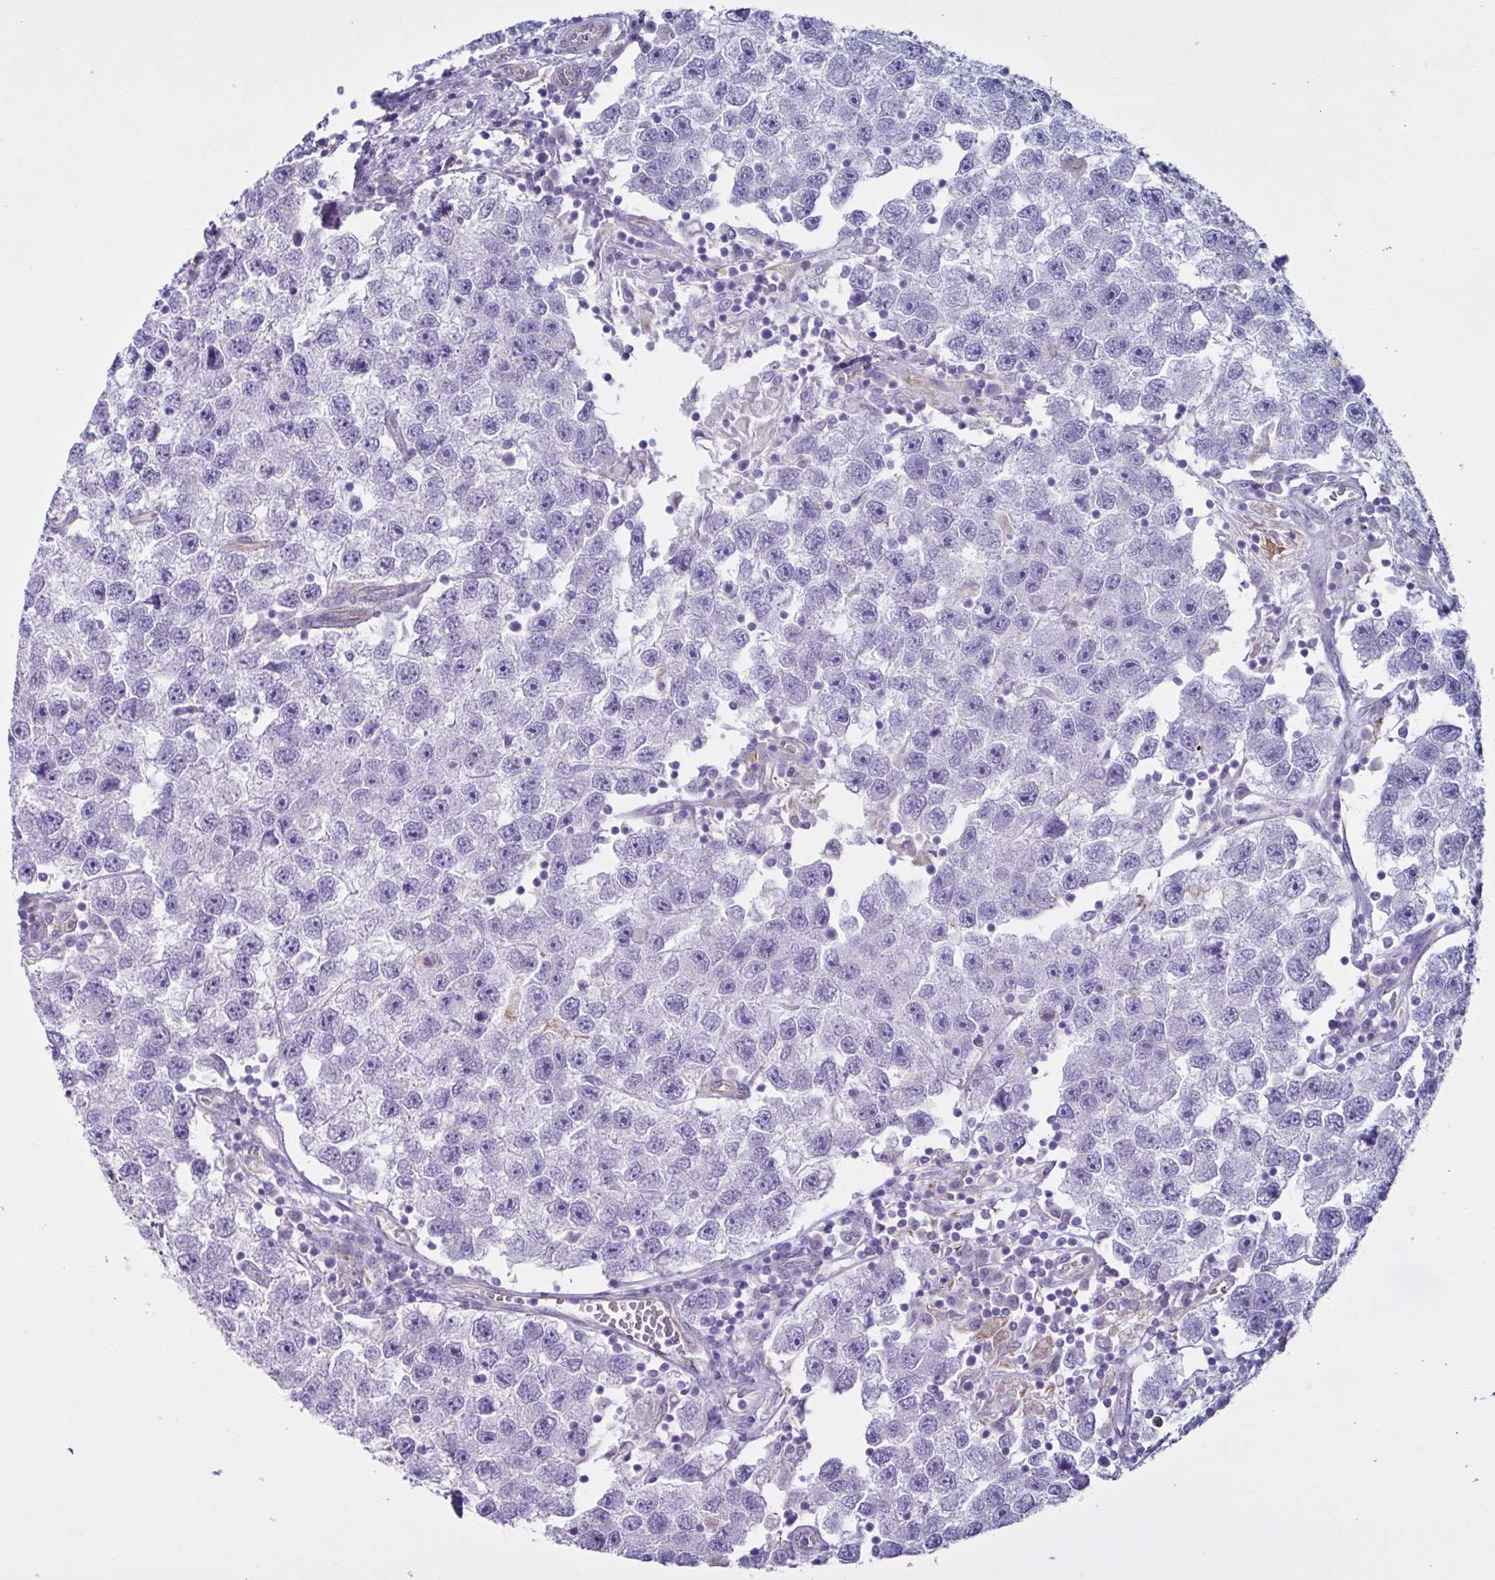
{"staining": {"intensity": "negative", "quantity": "none", "location": "none"}, "tissue": "testis cancer", "cell_type": "Tumor cells", "image_type": "cancer", "snomed": [{"axis": "morphology", "description": "Seminoma, NOS"}, {"axis": "topography", "description": "Testis"}], "caption": "Tumor cells are negative for brown protein staining in testis cancer.", "gene": "TMEM86B", "patient": {"sex": "male", "age": 26}}